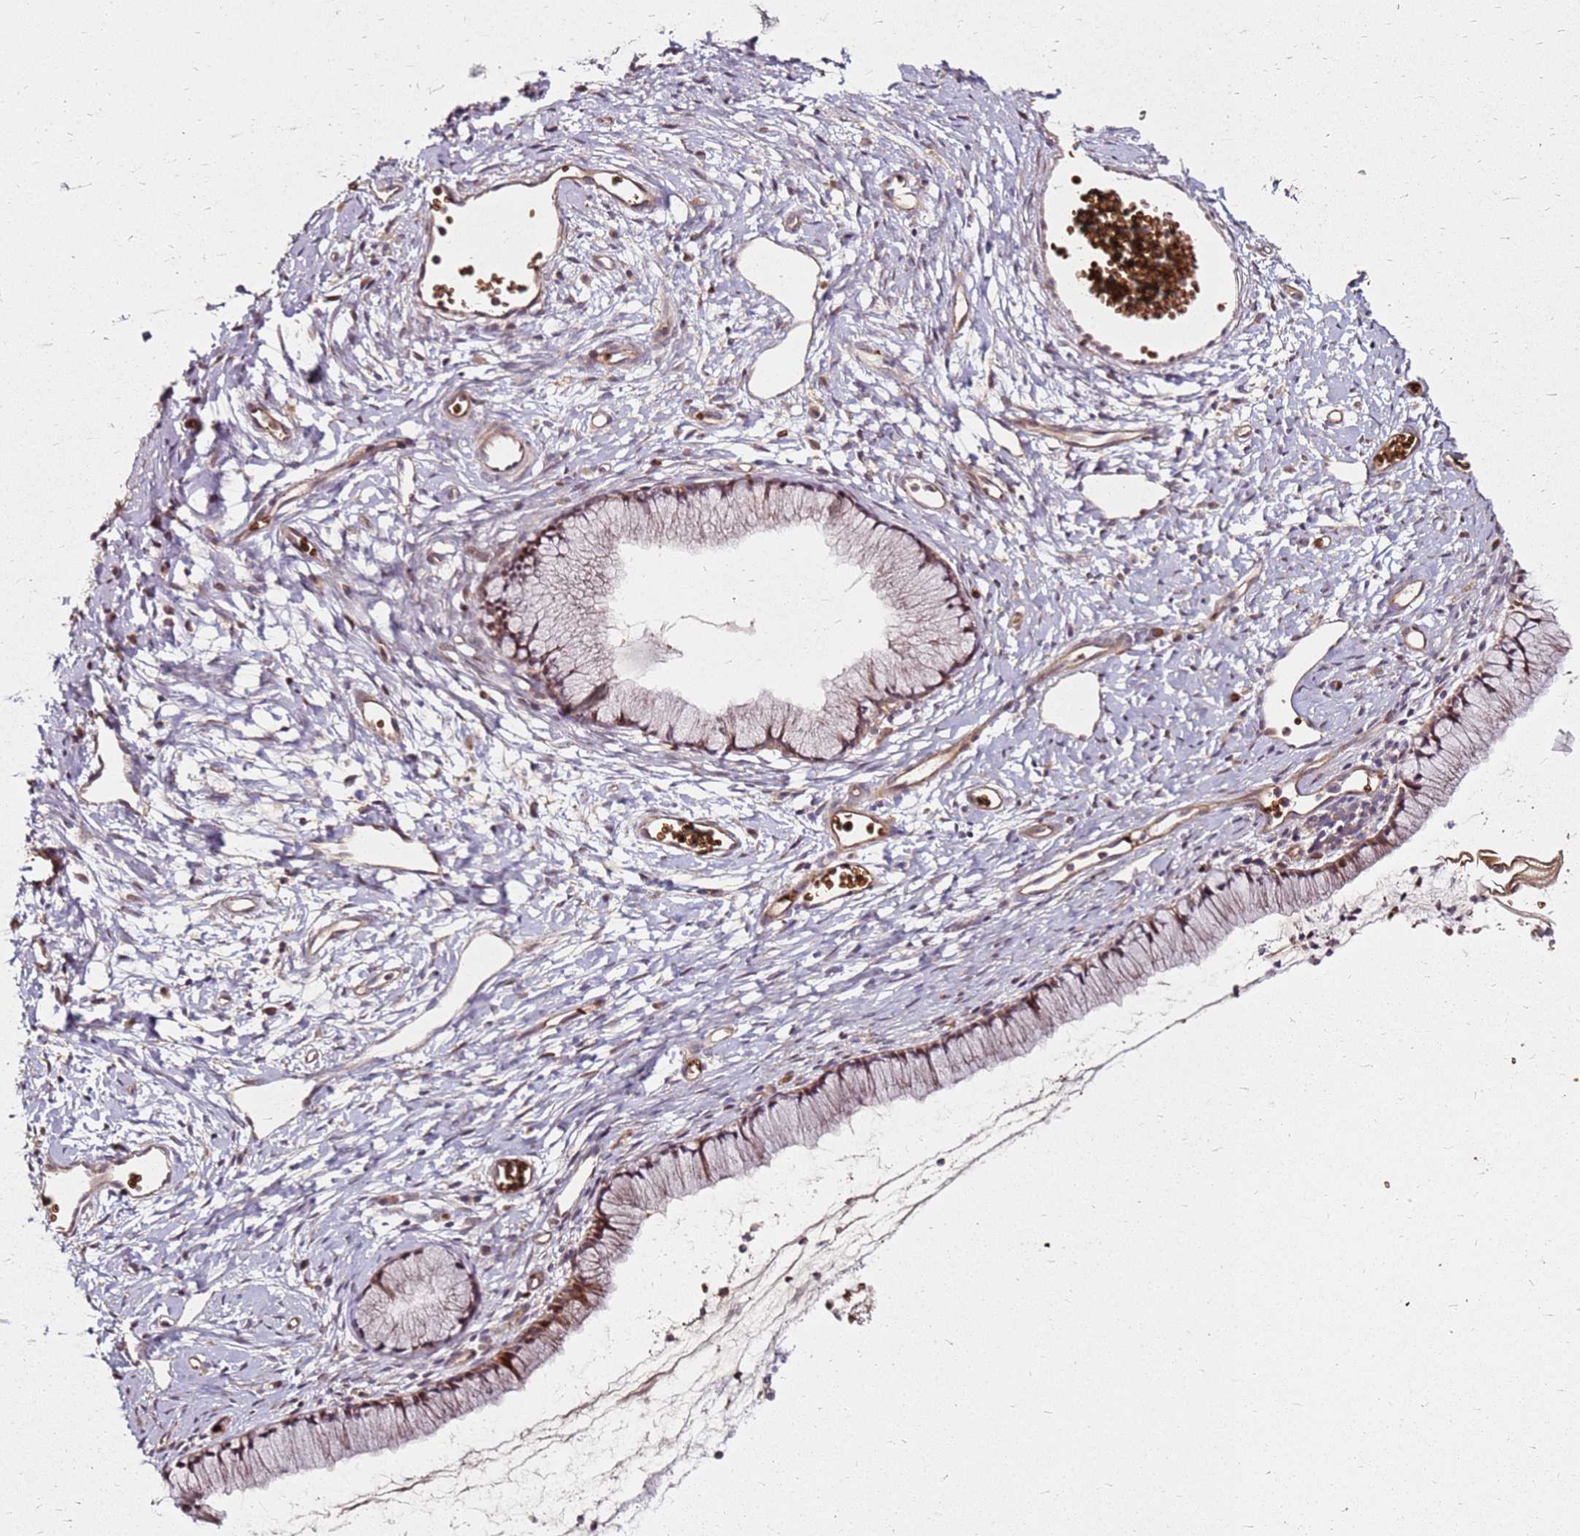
{"staining": {"intensity": "moderate", "quantity": "25%-75%", "location": "cytoplasmic/membranous,nuclear"}, "tissue": "cervix", "cell_type": "Glandular cells", "image_type": "normal", "snomed": [{"axis": "morphology", "description": "Normal tissue, NOS"}, {"axis": "topography", "description": "Cervix"}], "caption": "Immunohistochemical staining of unremarkable human cervix exhibits 25%-75% levels of moderate cytoplasmic/membranous,nuclear protein staining in approximately 25%-75% of glandular cells.", "gene": "RNF11", "patient": {"sex": "female", "age": 40}}